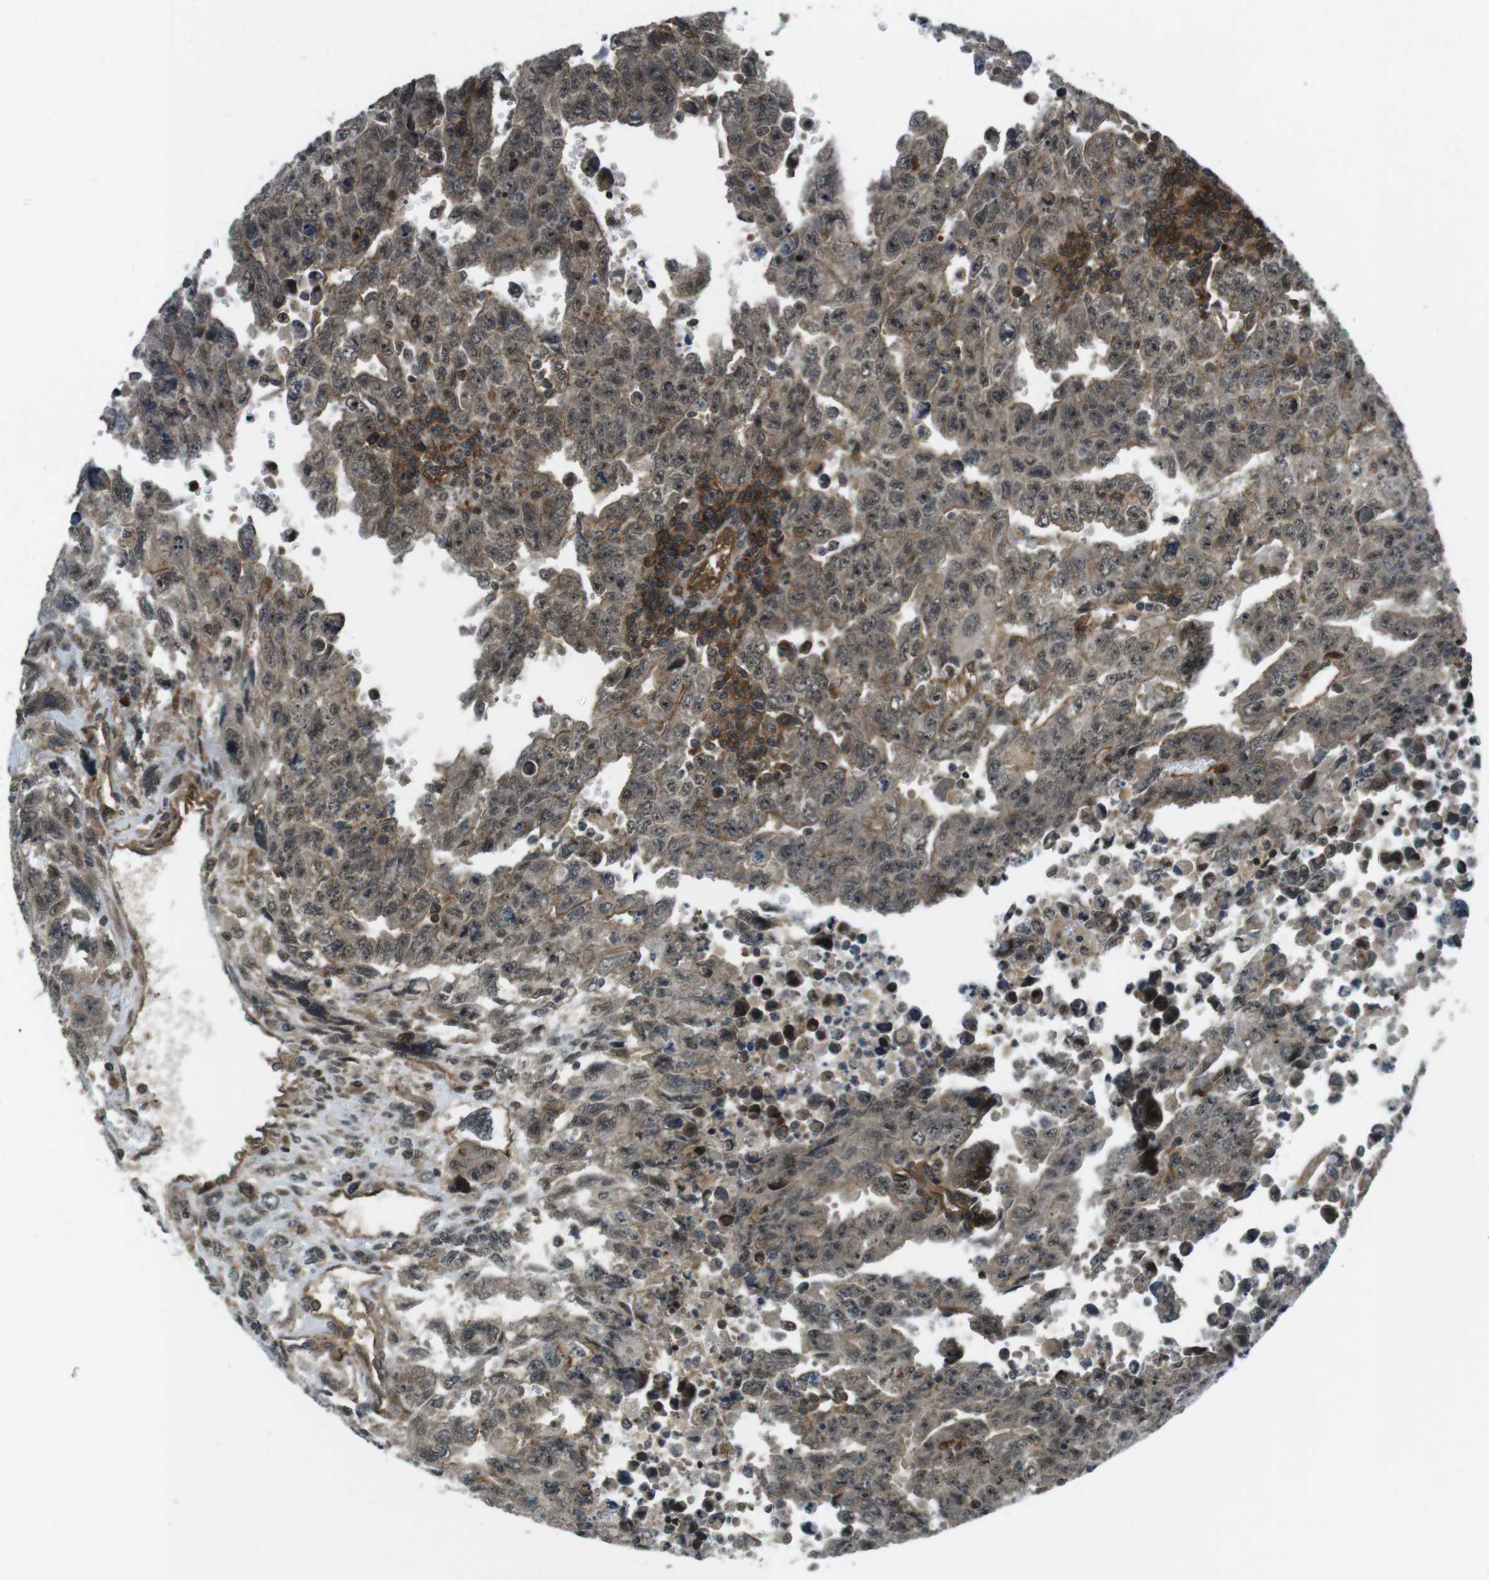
{"staining": {"intensity": "weak", "quantity": ">75%", "location": "cytoplasmic/membranous,nuclear"}, "tissue": "testis cancer", "cell_type": "Tumor cells", "image_type": "cancer", "snomed": [{"axis": "morphology", "description": "Carcinoma, Embryonal, NOS"}, {"axis": "topography", "description": "Testis"}], "caption": "A low amount of weak cytoplasmic/membranous and nuclear expression is appreciated in approximately >75% of tumor cells in testis embryonal carcinoma tissue.", "gene": "TIAM2", "patient": {"sex": "male", "age": 28}}